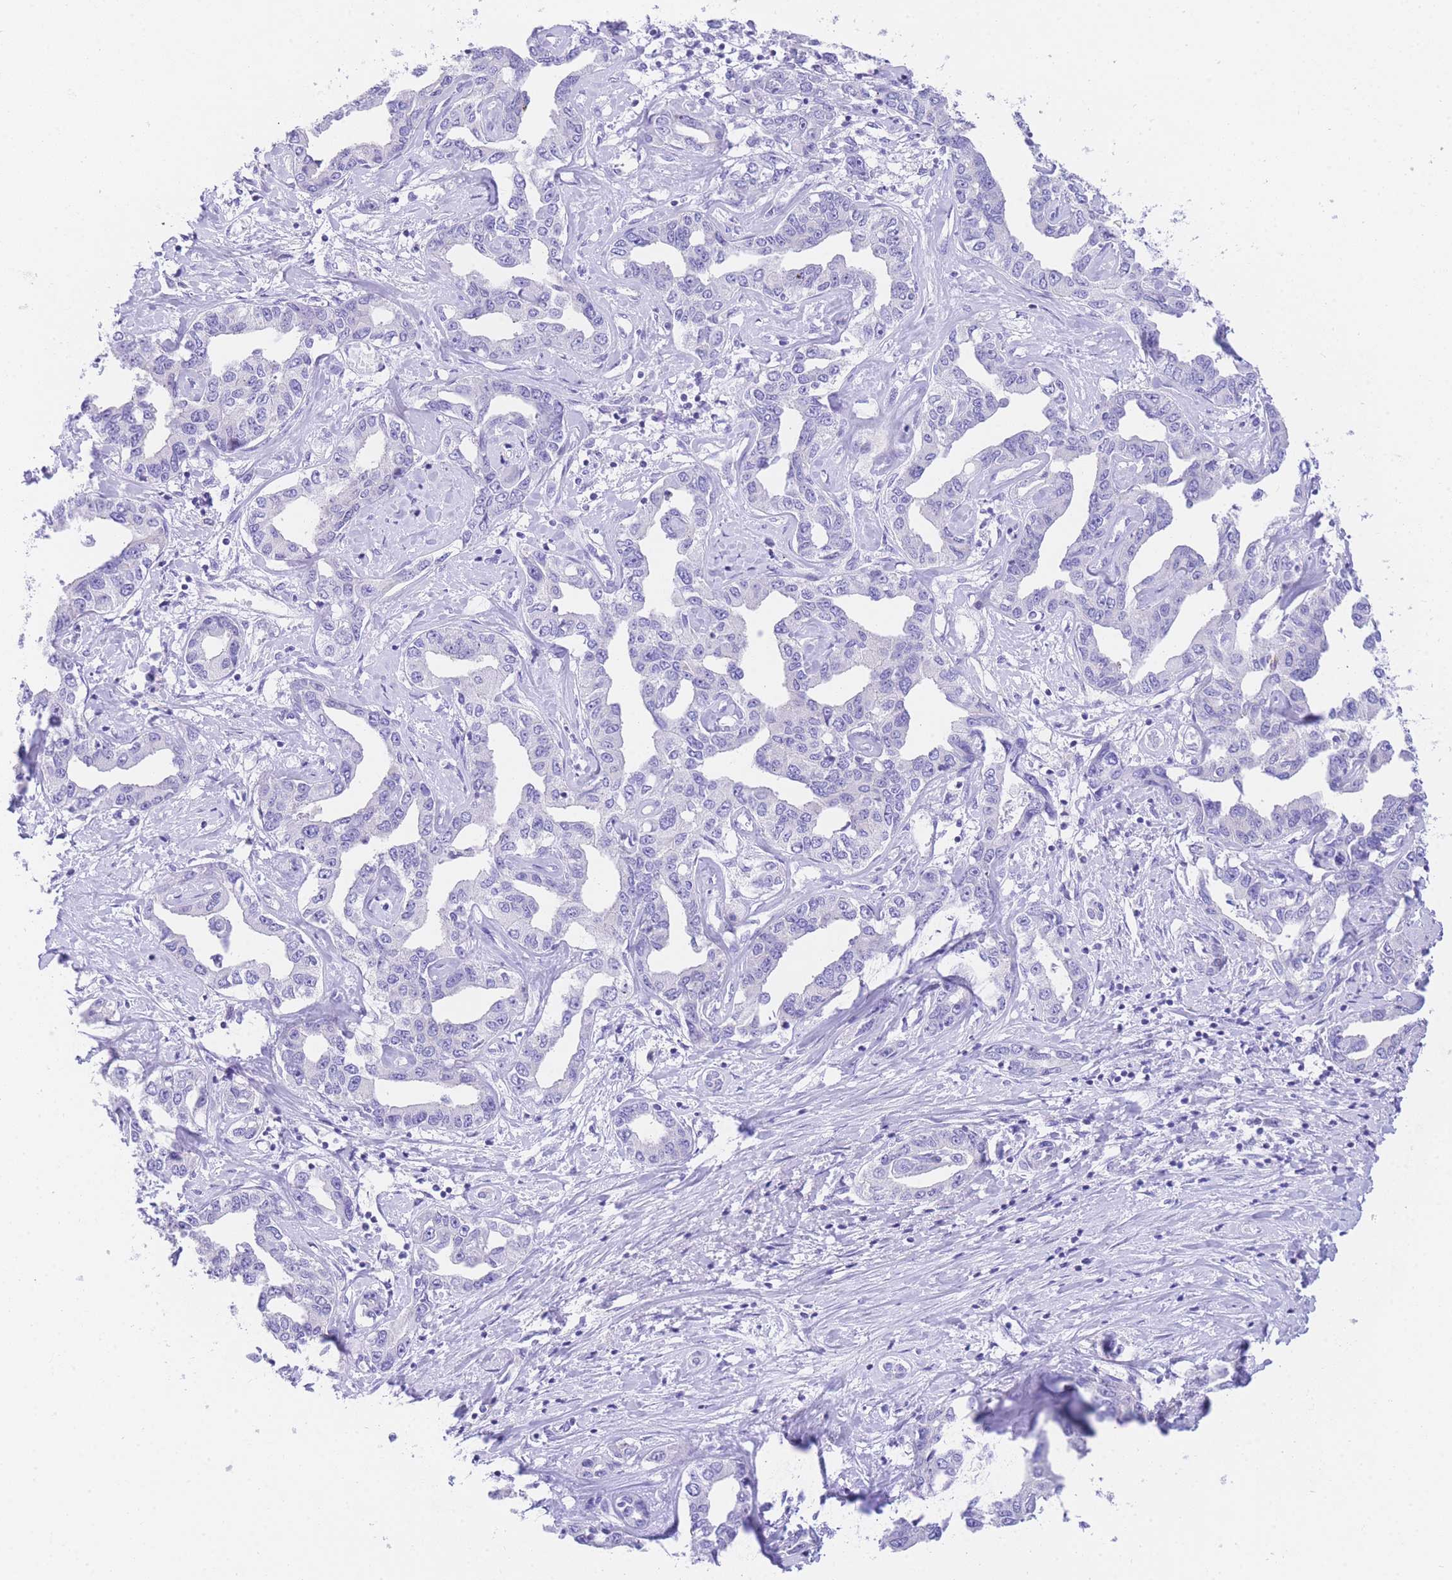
{"staining": {"intensity": "negative", "quantity": "none", "location": "none"}, "tissue": "liver cancer", "cell_type": "Tumor cells", "image_type": "cancer", "snomed": [{"axis": "morphology", "description": "Cholangiocarcinoma"}, {"axis": "topography", "description": "Liver"}], "caption": "IHC histopathology image of human liver cancer stained for a protein (brown), which demonstrates no staining in tumor cells. Brightfield microscopy of IHC stained with DAB (brown) and hematoxylin (blue), captured at high magnification.", "gene": "TIFAB", "patient": {"sex": "male", "age": 59}}